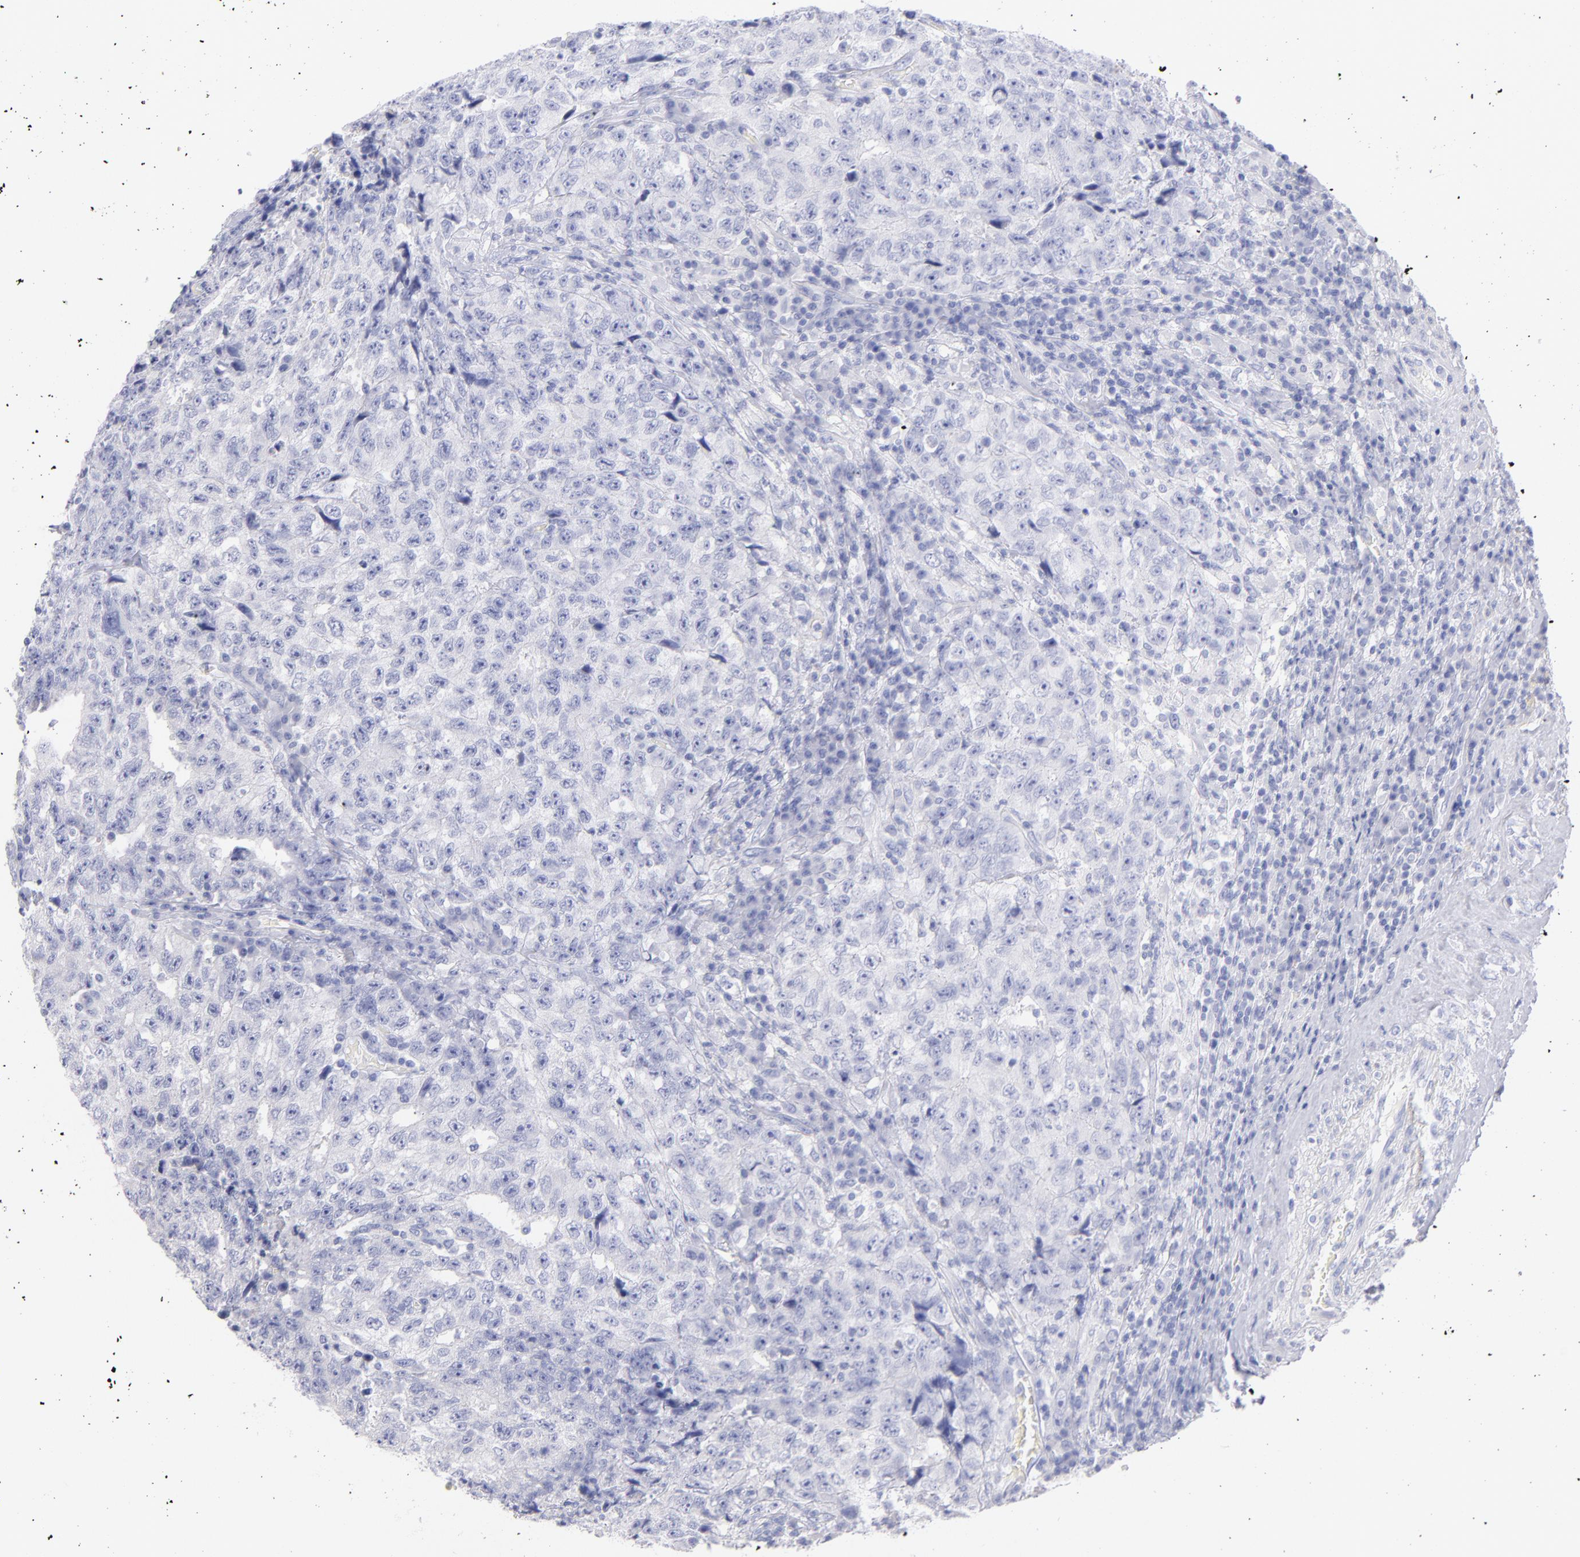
{"staining": {"intensity": "negative", "quantity": "none", "location": "none"}, "tissue": "testis cancer", "cell_type": "Tumor cells", "image_type": "cancer", "snomed": [{"axis": "morphology", "description": "Necrosis, NOS"}, {"axis": "morphology", "description": "Carcinoma, Embryonal, NOS"}, {"axis": "topography", "description": "Testis"}], "caption": "Photomicrograph shows no significant protein staining in tumor cells of testis cancer.", "gene": "SCGN", "patient": {"sex": "male", "age": 19}}